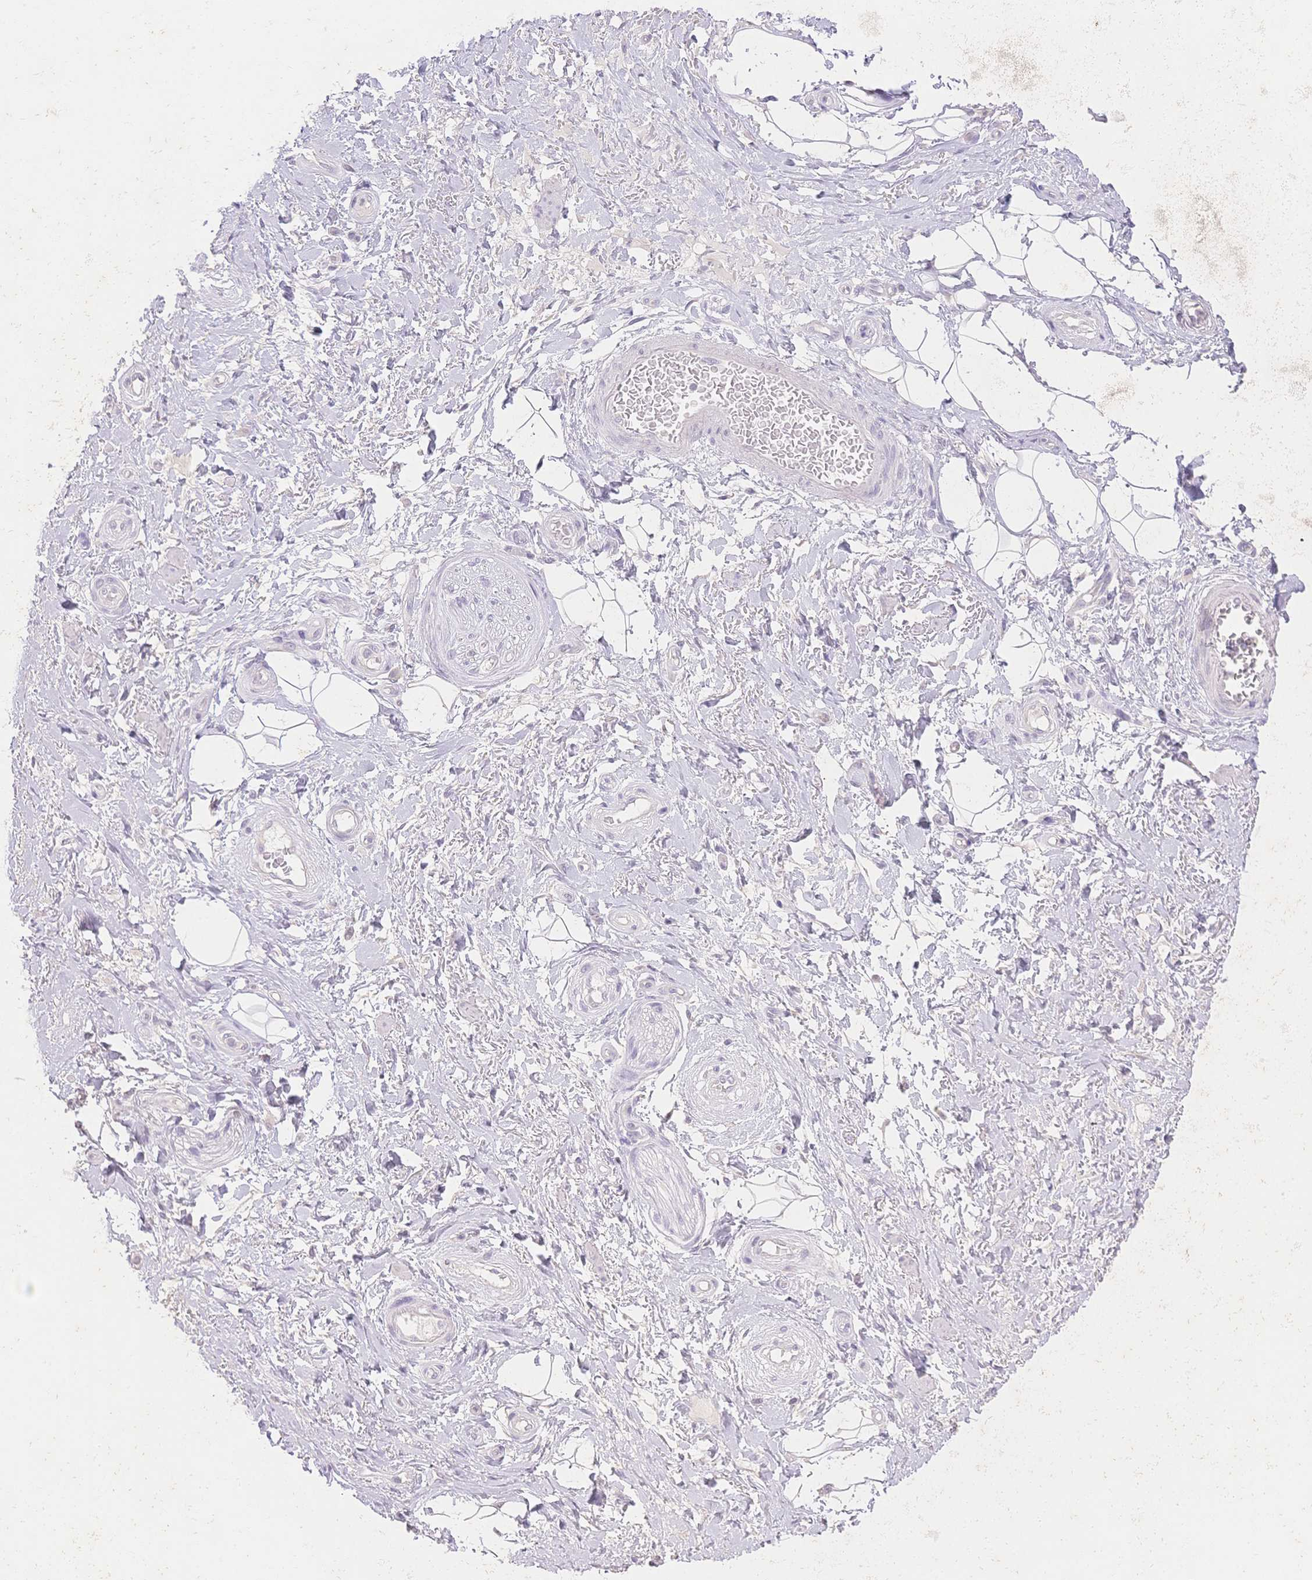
{"staining": {"intensity": "negative", "quantity": "none", "location": "none"}, "tissue": "adipose tissue", "cell_type": "Adipocytes", "image_type": "normal", "snomed": [{"axis": "morphology", "description": "Normal tissue, NOS"}, {"axis": "topography", "description": "Anal"}, {"axis": "topography", "description": "Peripheral nerve tissue"}], "caption": "The immunohistochemistry (IHC) photomicrograph has no significant staining in adipocytes of adipose tissue. The staining is performed using DAB brown chromogen with nuclei counter-stained in using hematoxylin.", "gene": "SUV39H2", "patient": {"sex": "male", "age": 53}}